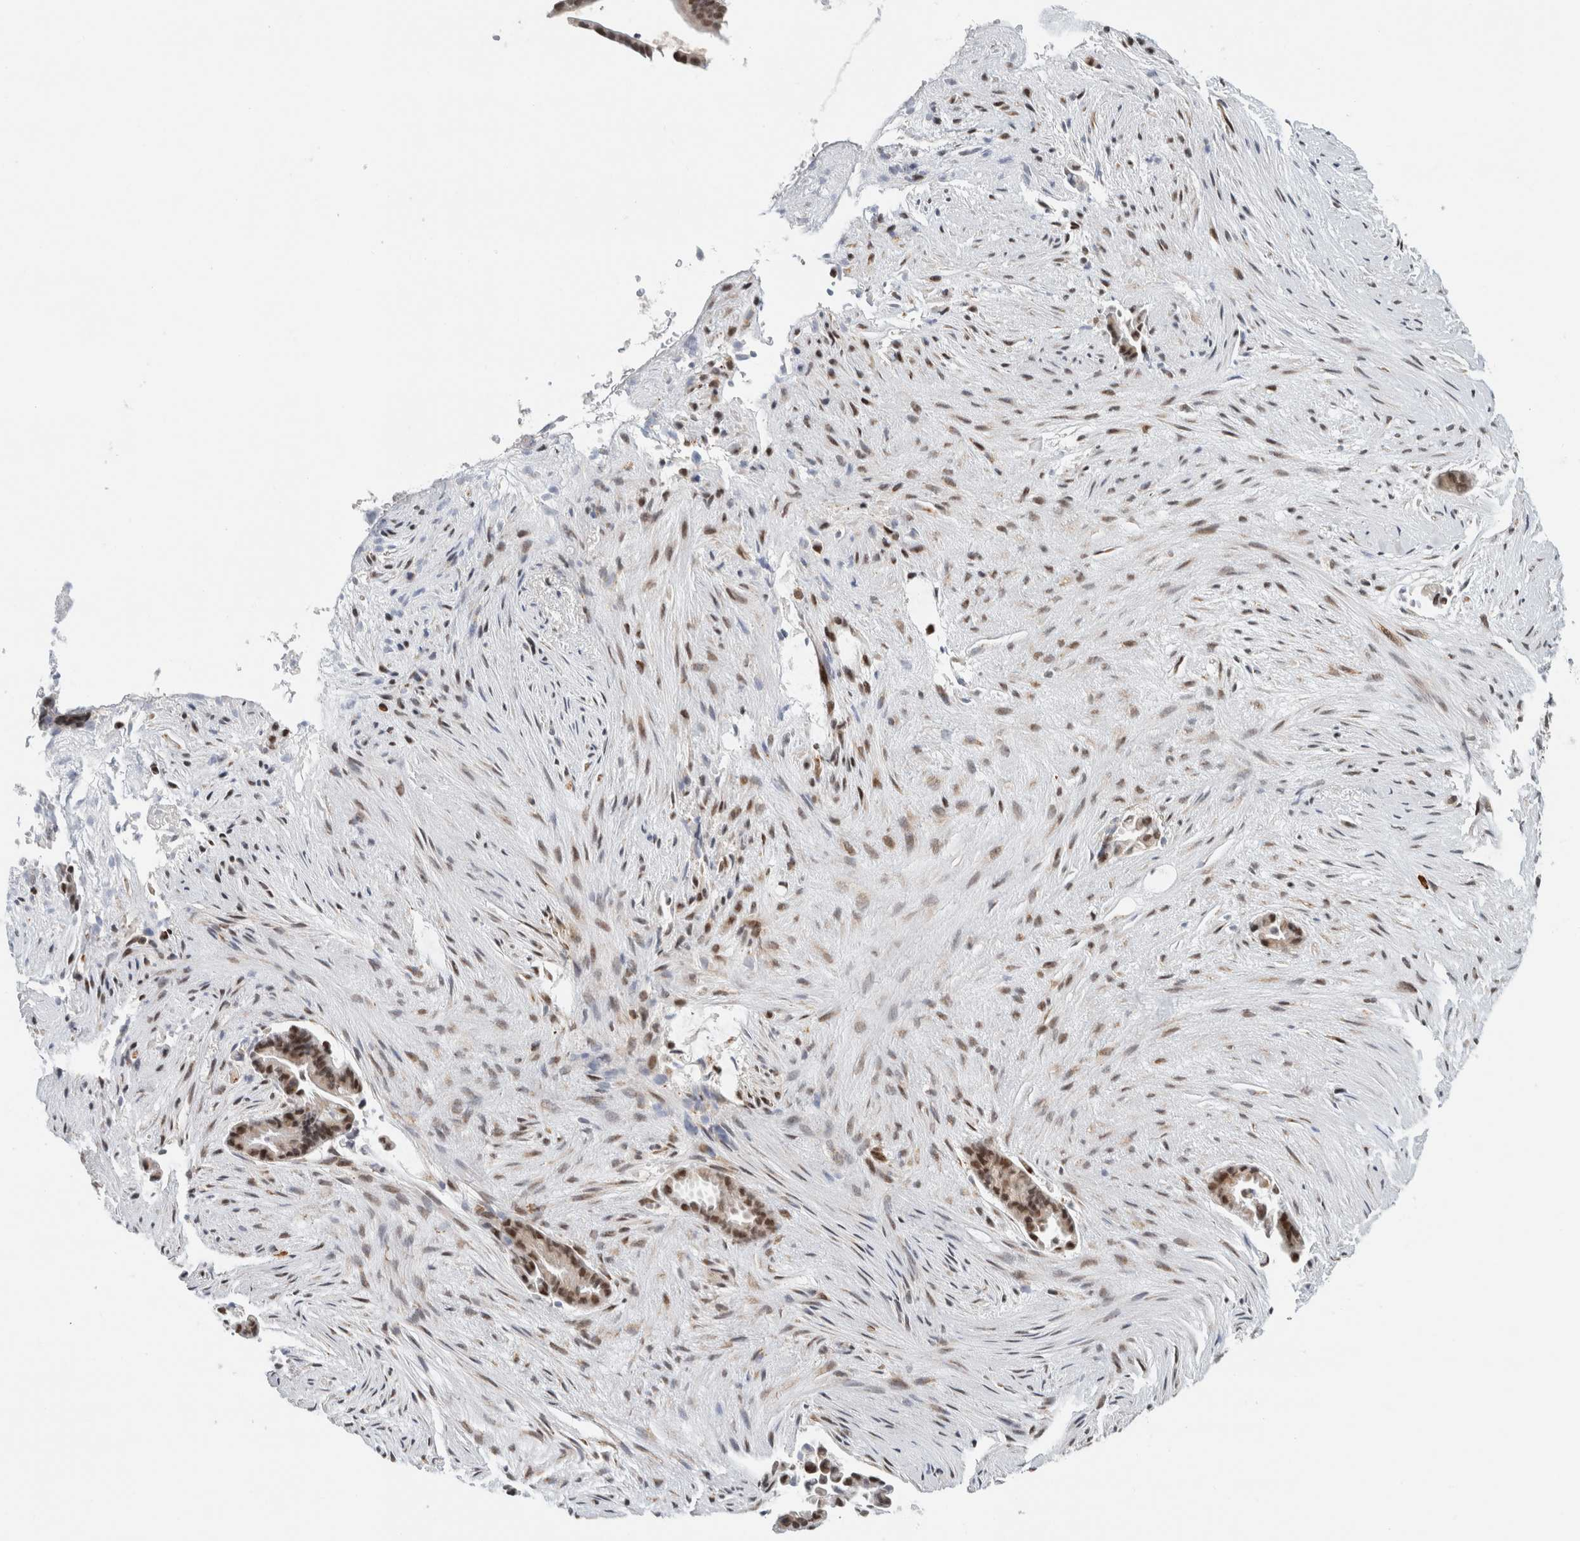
{"staining": {"intensity": "strong", "quantity": ">75%", "location": "nuclear"}, "tissue": "liver cancer", "cell_type": "Tumor cells", "image_type": "cancer", "snomed": [{"axis": "morphology", "description": "Cholangiocarcinoma"}, {"axis": "topography", "description": "Liver"}], "caption": "Liver cancer (cholangiocarcinoma) stained with a brown dye reveals strong nuclear positive expression in approximately >75% of tumor cells.", "gene": "HNRNPR", "patient": {"sex": "female", "age": 55}}